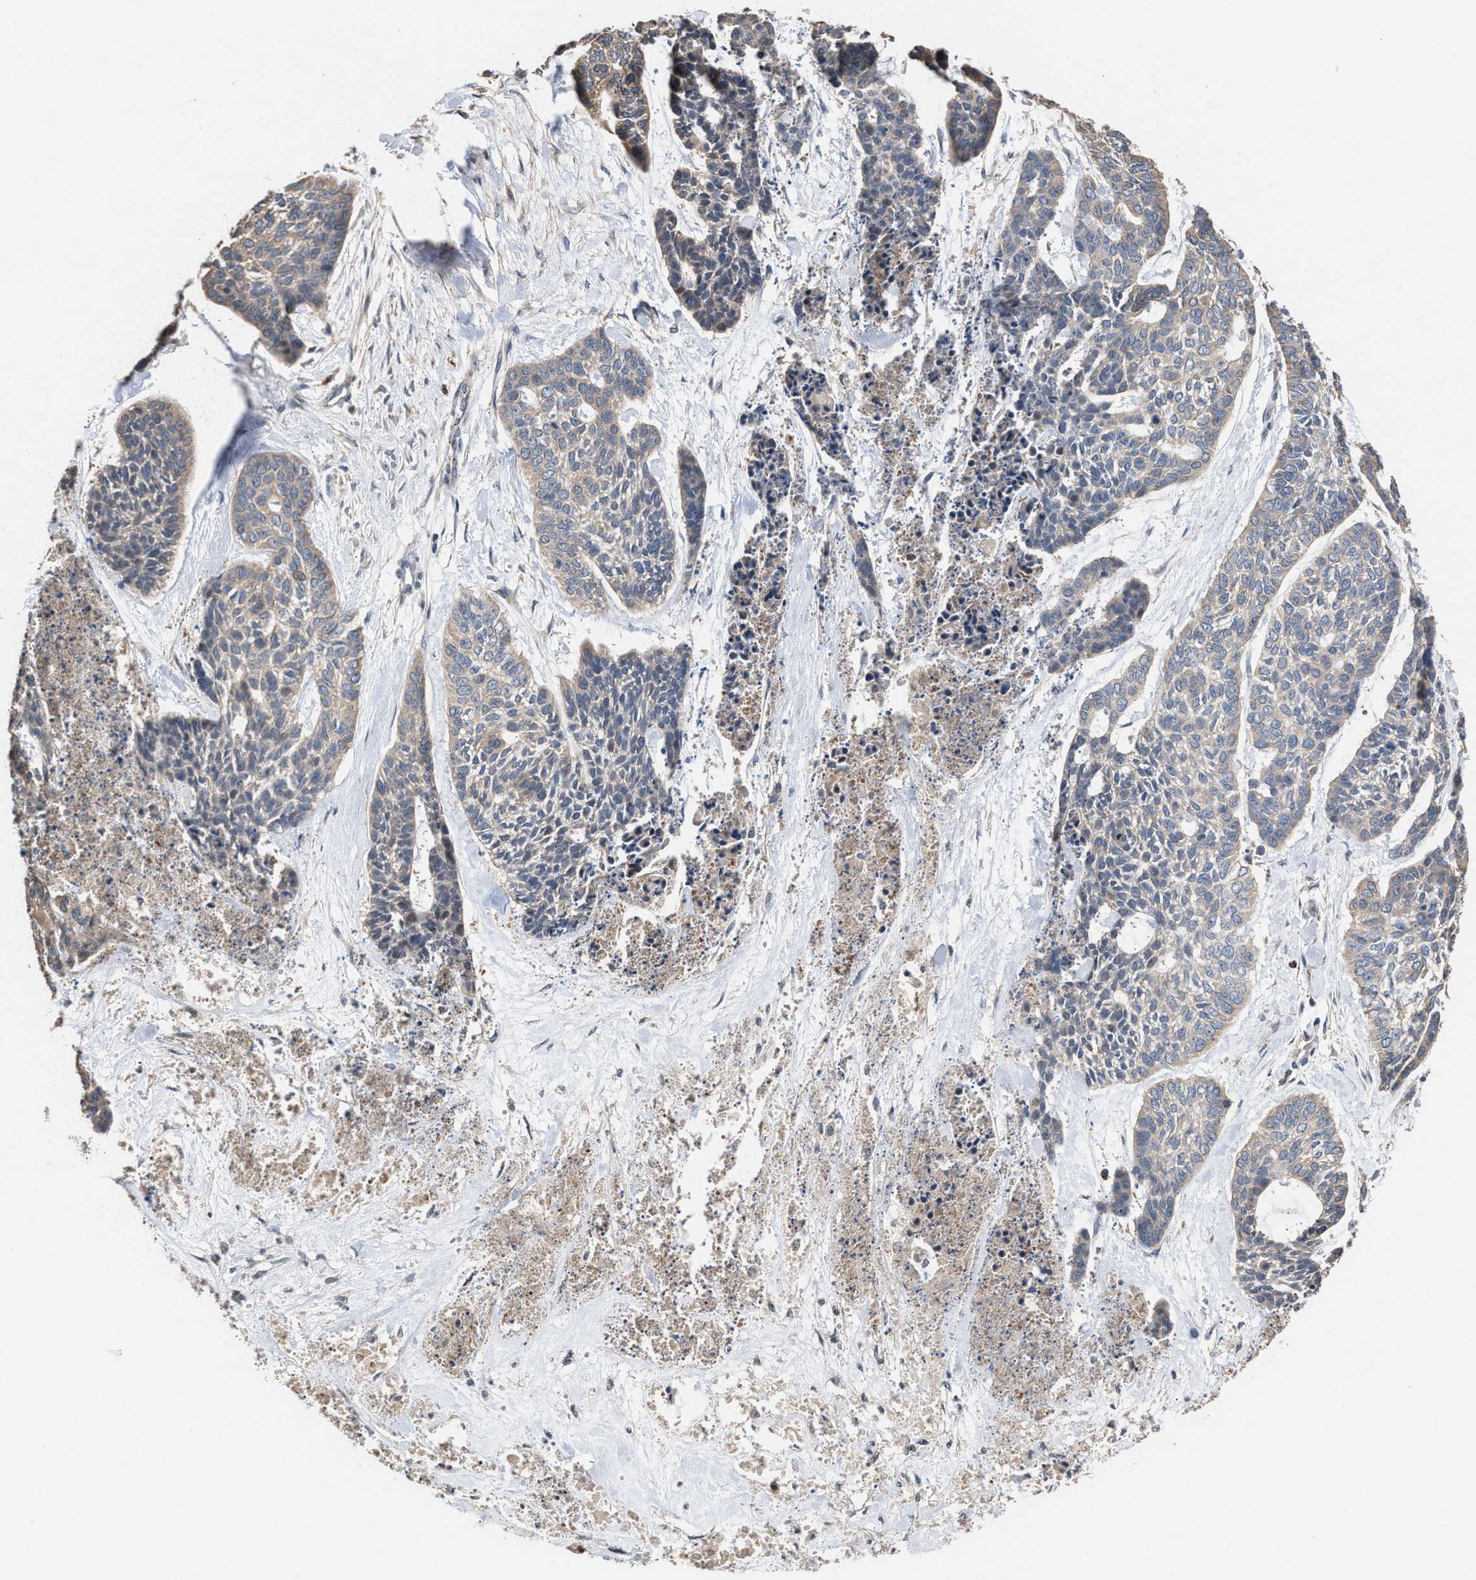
{"staining": {"intensity": "negative", "quantity": "none", "location": "none"}, "tissue": "skin cancer", "cell_type": "Tumor cells", "image_type": "cancer", "snomed": [{"axis": "morphology", "description": "Basal cell carcinoma"}, {"axis": "topography", "description": "Skin"}], "caption": "Protein analysis of skin cancer displays no significant positivity in tumor cells.", "gene": "ELMO3", "patient": {"sex": "female", "age": 64}}